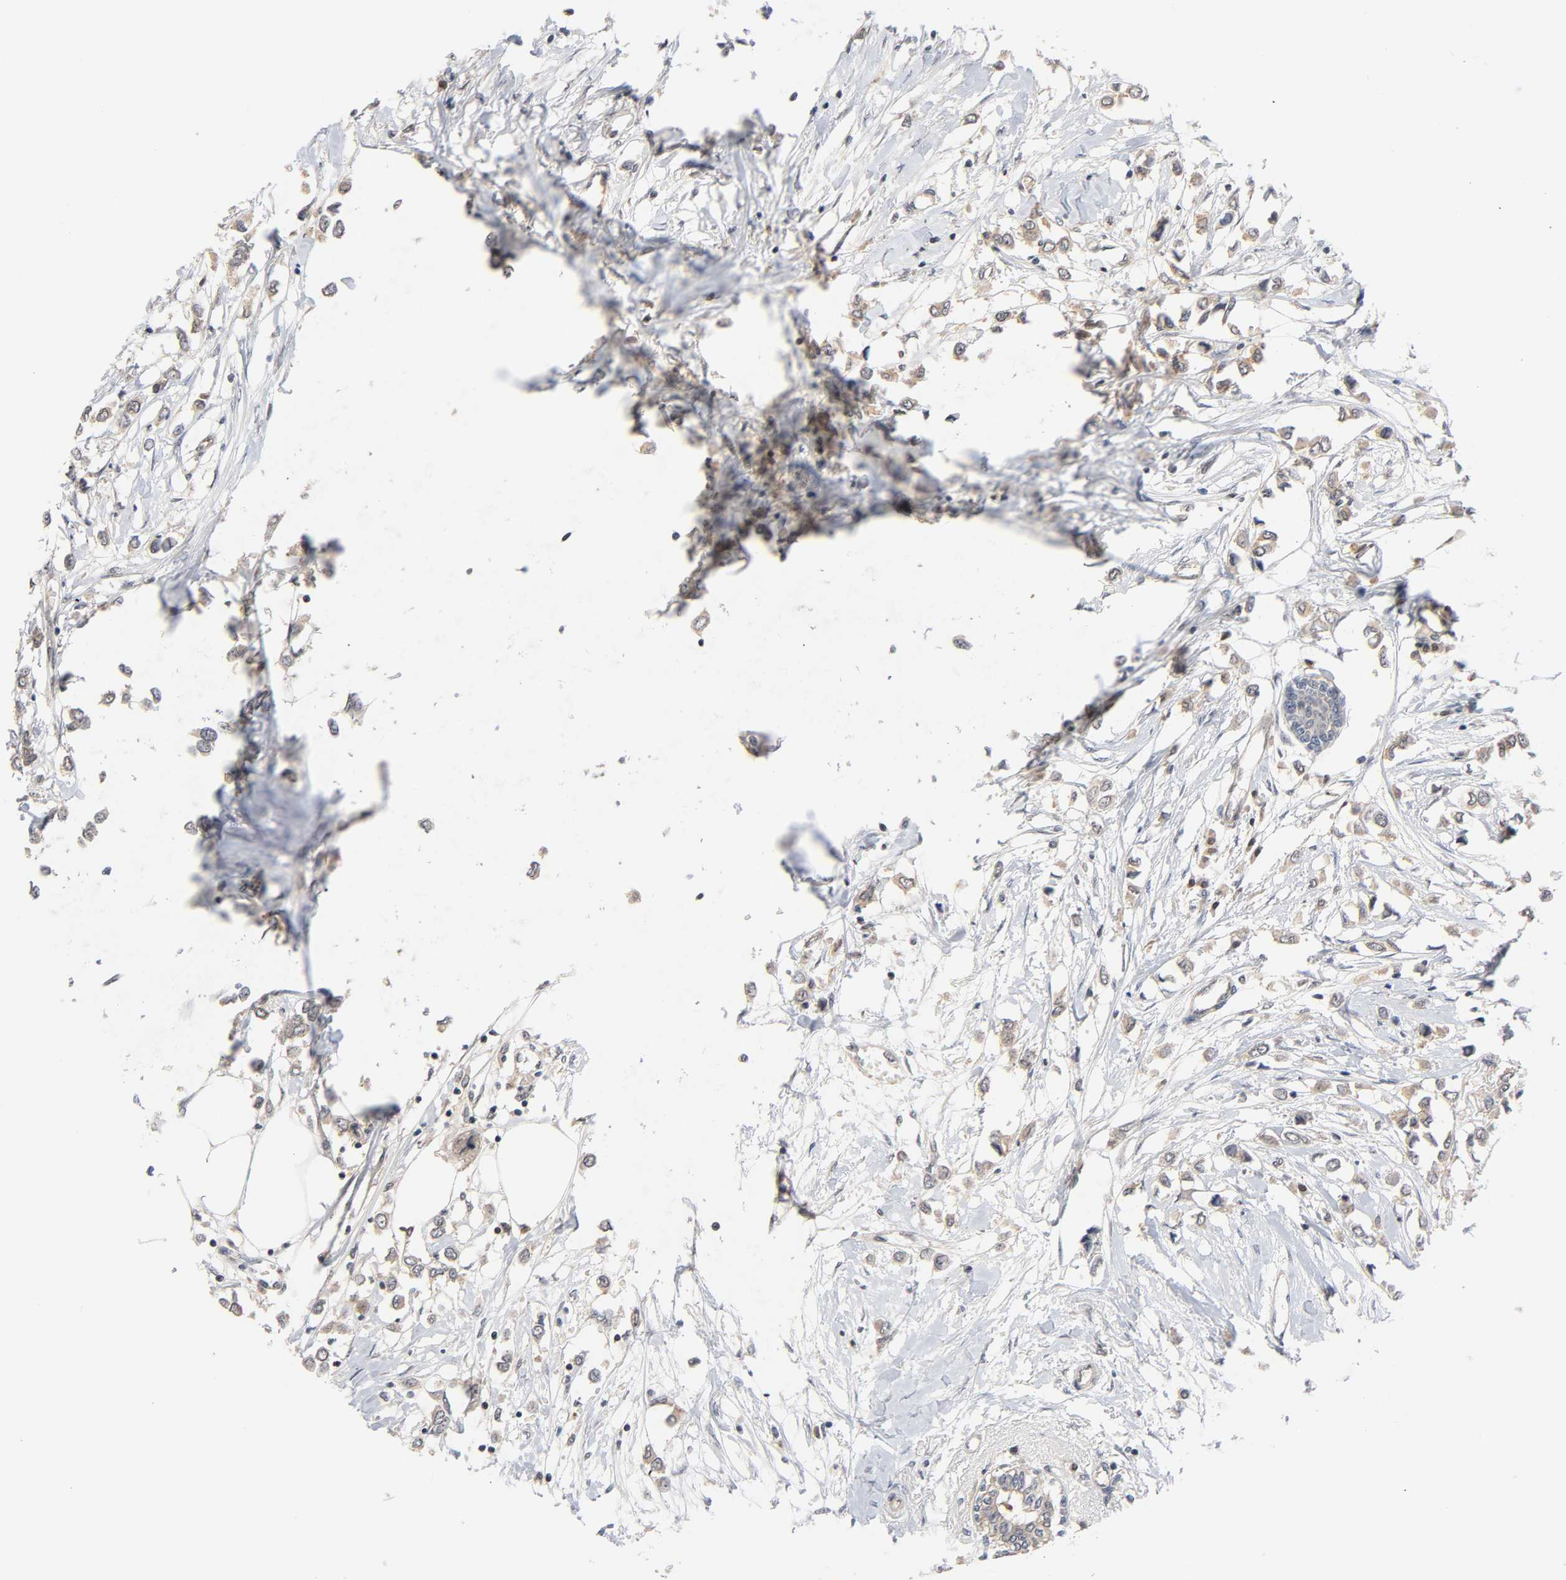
{"staining": {"intensity": "weak", "quantity": ">75%", "location": "cytoplasmic/membranous"}, "tissue": "breast cancer", "cell_type": "Tumor cells", "image_type": "cancer", "snomed": [{"axis": "morphology", "description": "Lobular carcinoma"}, {"axis": "topography", "description": "Breast"}], "caption": "This histopathology image demonstrates immunohistochemistry (IHC) staining of breast lobular carcinoma, with low weak cytoplasmic/membranous staining in about >75% of tumor cells.", "gene": "PRKAB1", "patient": {"sex": "female", "age": 51}}